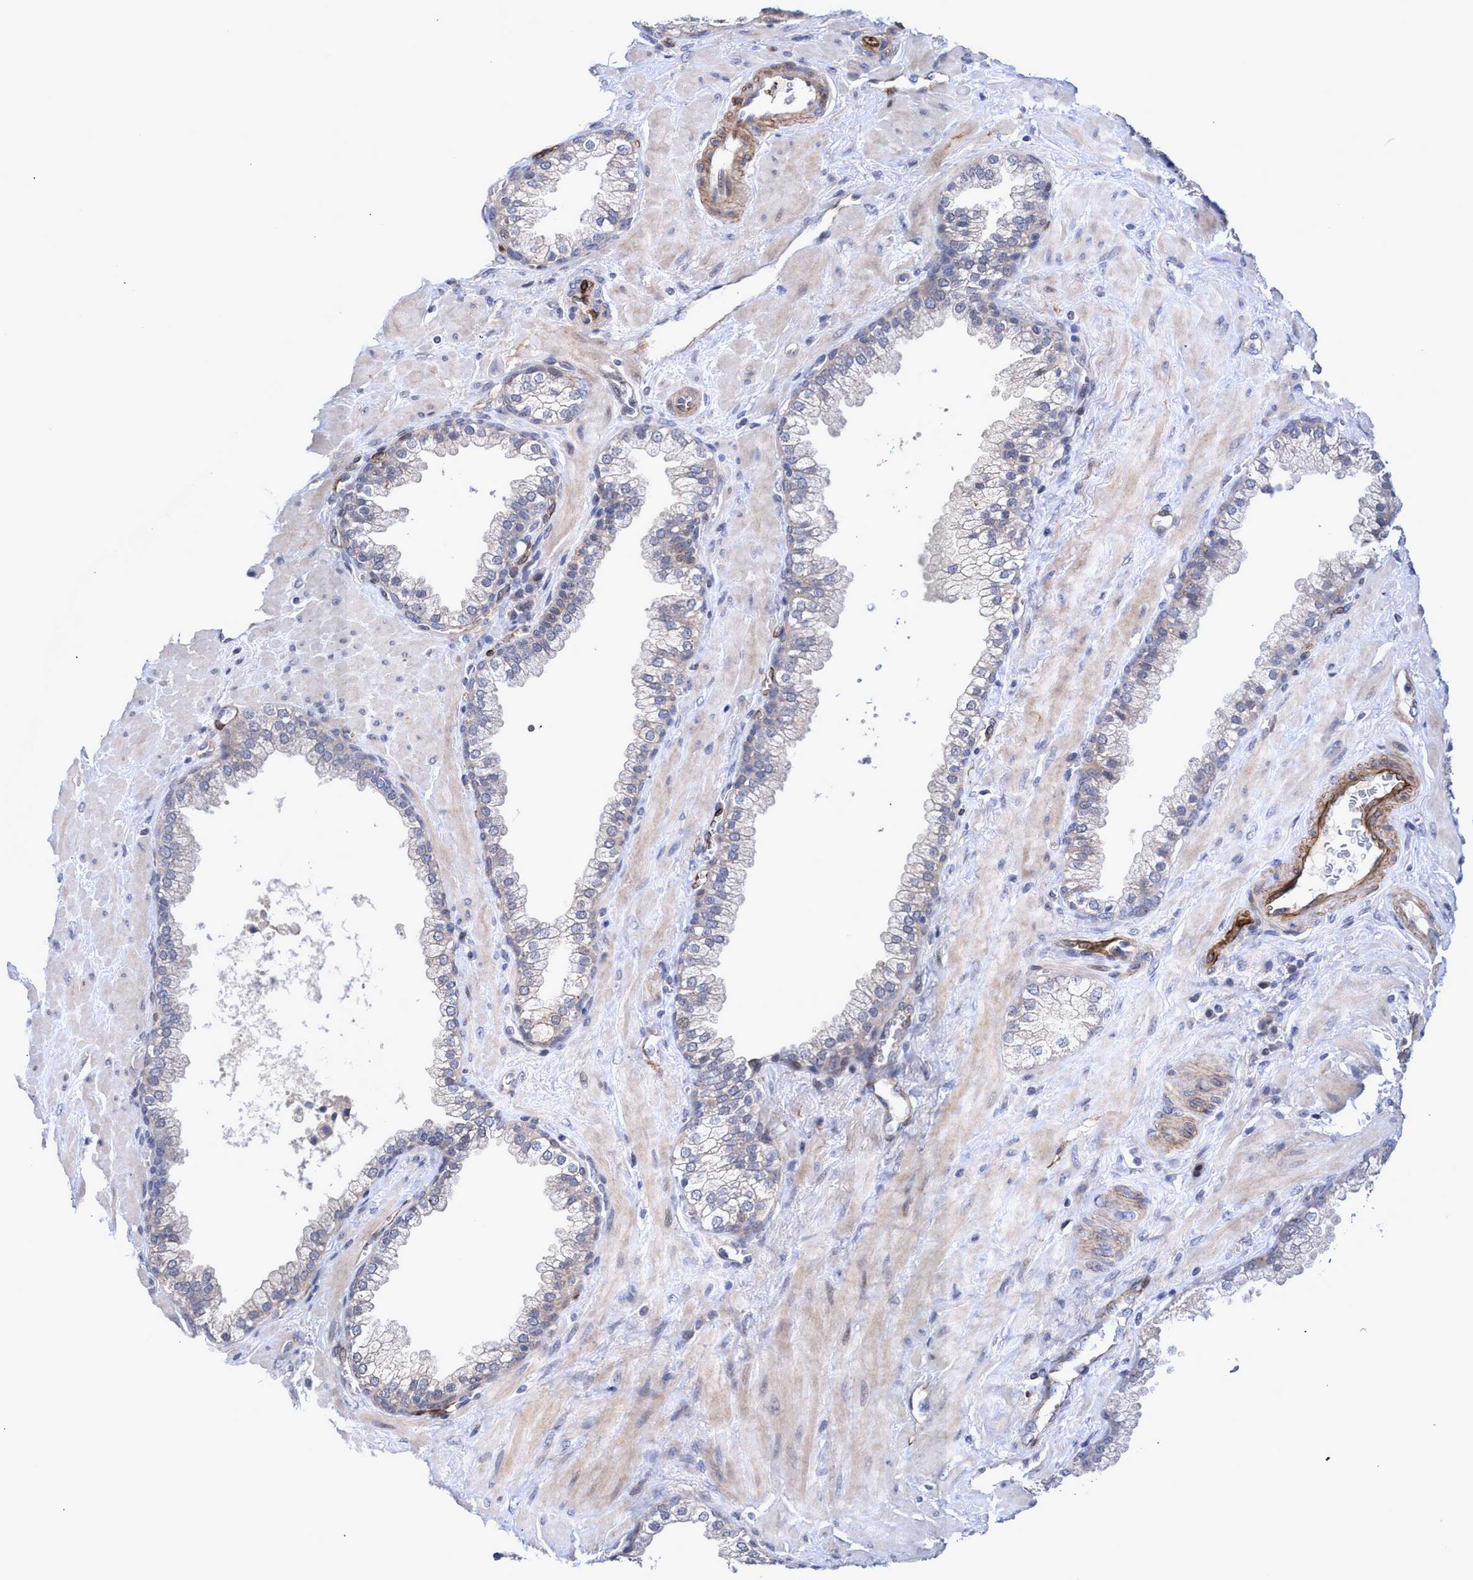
{"staining": {"intensity": "negative", "quantity": "none", "location": "none"}, "tissue": "prostate cancer", "cell_type": "Tumor cells", "image_type": "cancer", "snomed": [{"axis": "morphology", "description": "Adenocarcinoma, Low grade"}, {"axis": "topography", "description": "Prostate"}], "caption": "Prostate adenocarcinoma (low-grade) stained for a protein using immunohistochemistry (IHC) reveals no positivity tumor cells.", "gene": "ZNF750", "patient": {"sex": "male", "age": 71}}